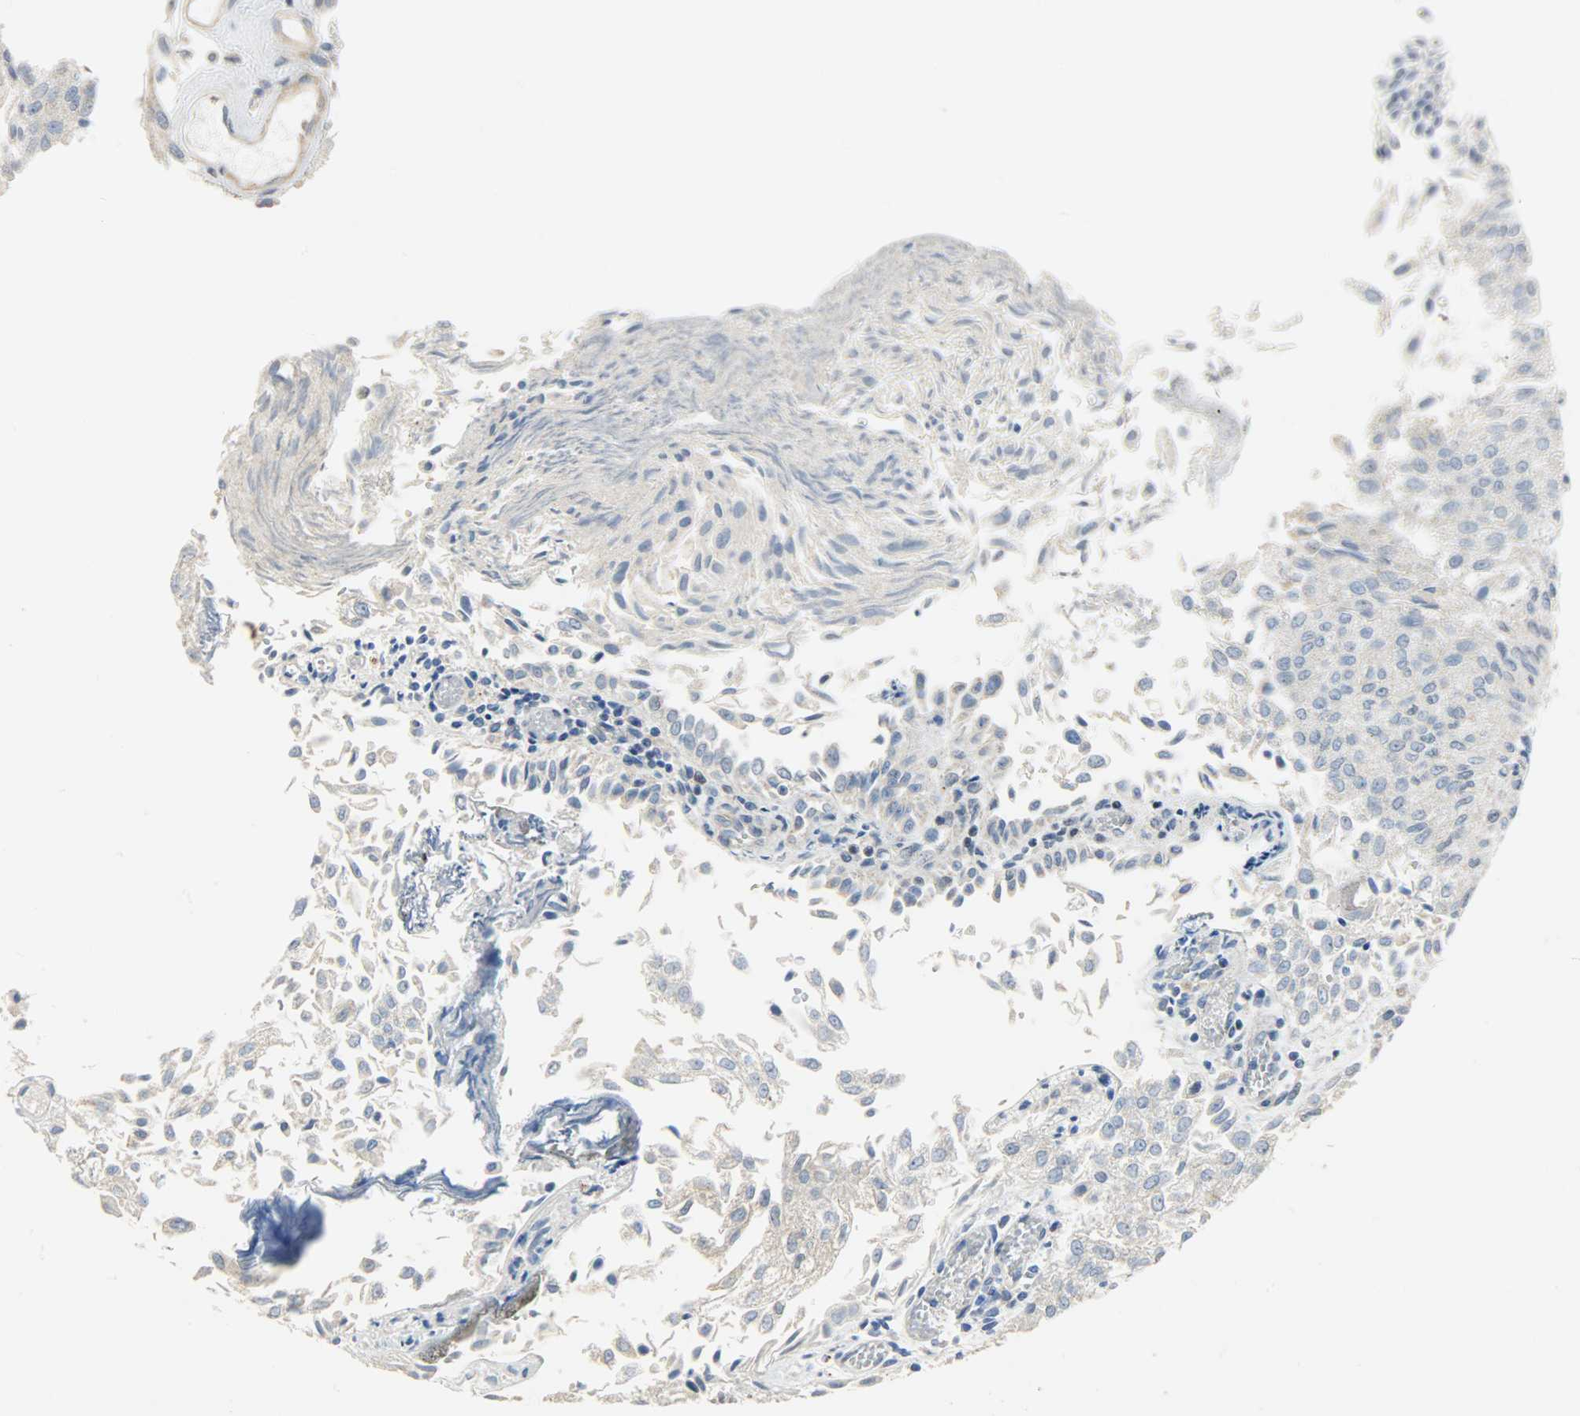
{"staining": {"intensity": "negative", "quantity": "none", "location": "none"}, "tissue": "urothelial cancer", "cell_type": "Tumor cells", "image_type": "cancer", "snomed": [{"axis": "morphology", "description": "Urothelial carcinoma, Low grade"}, {"axis": "topography", "description": "Urinary bladder"}], "caption": "This is an immunohistochemistry (IHC) image of human urothelial cancer. There is no positivity in tumor cells.", "gene": "GIT2", "patient": {"sex": "male", "age": 86}}